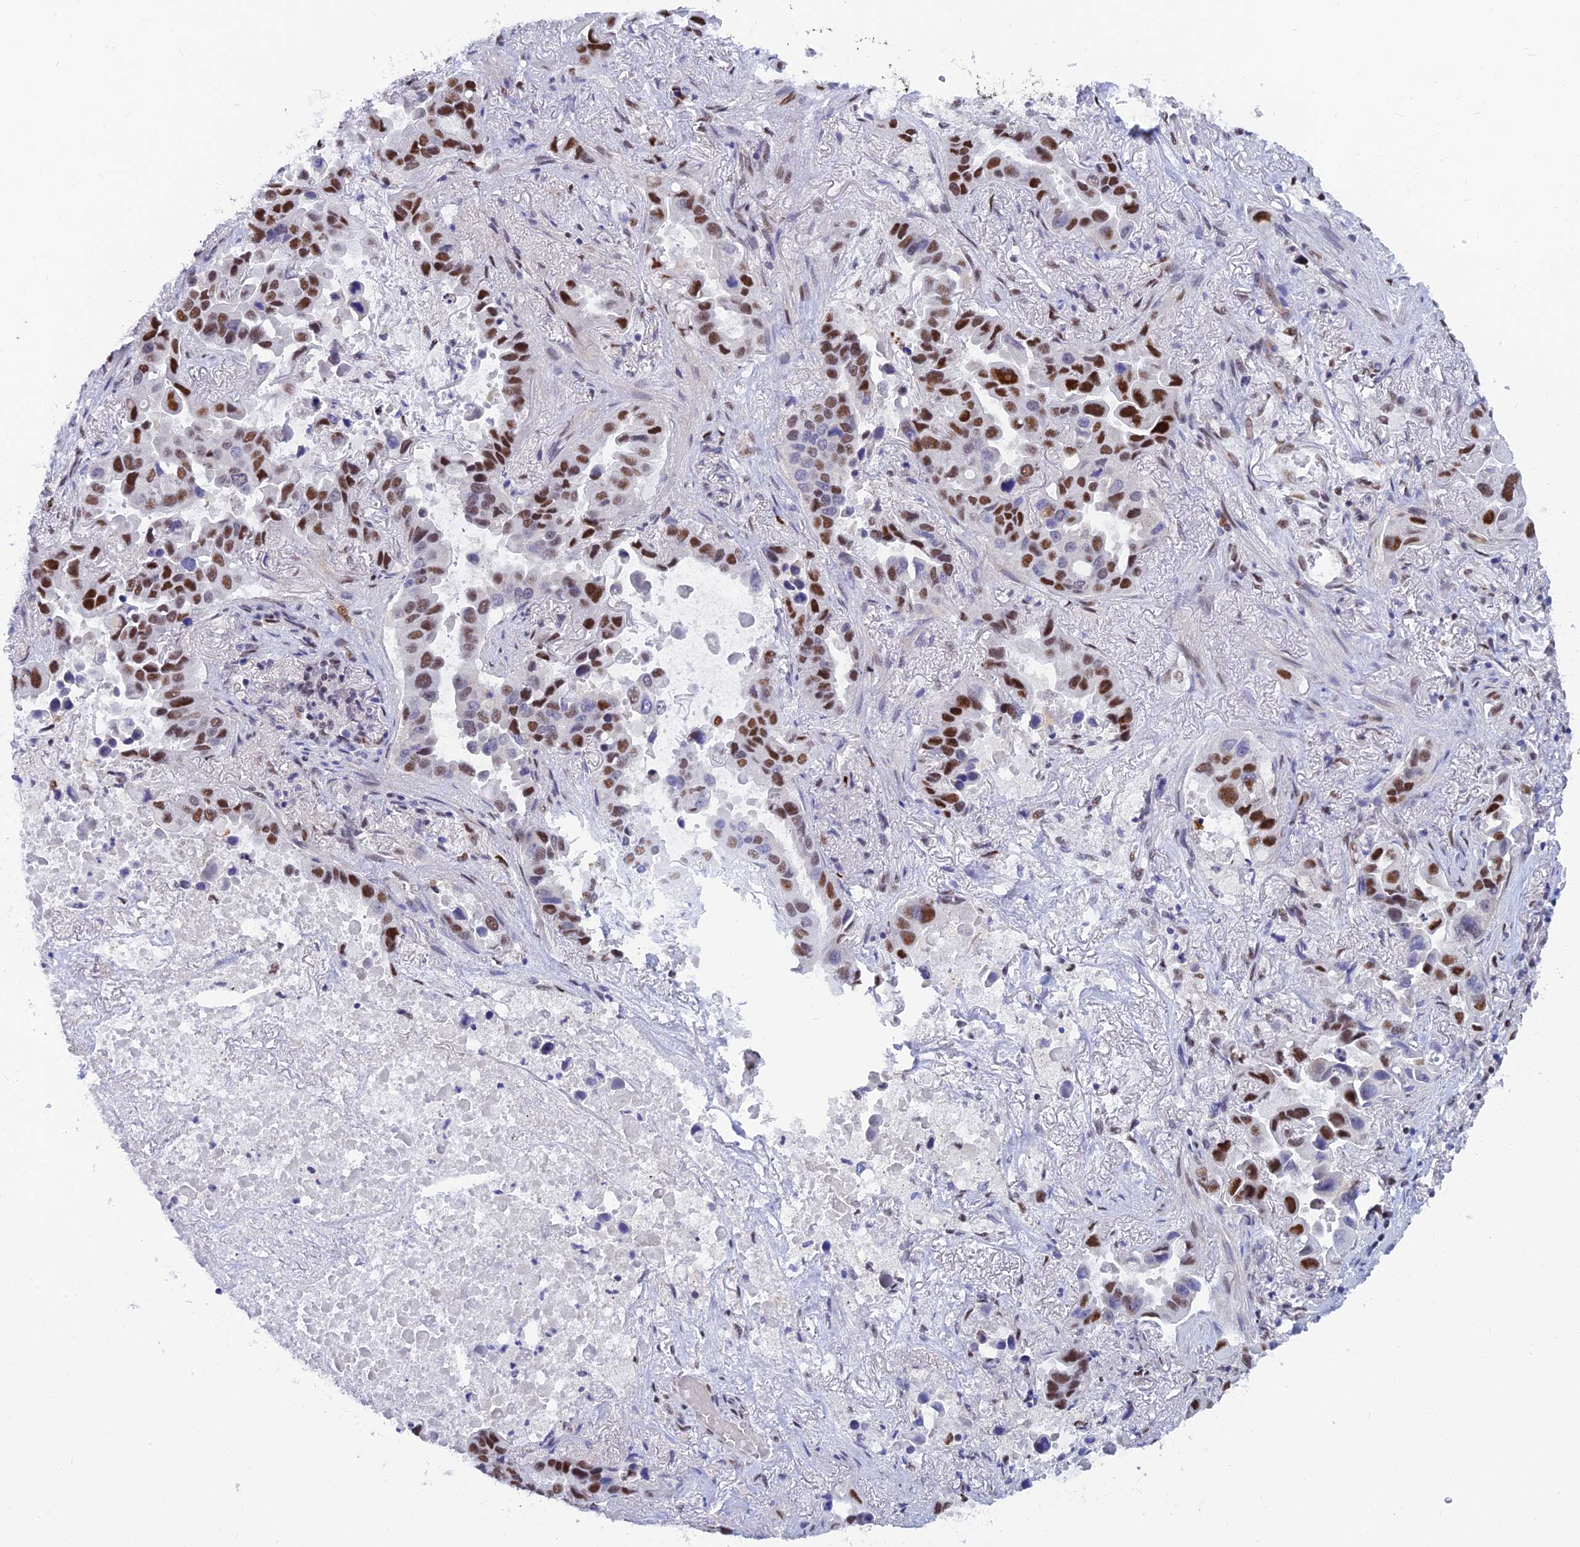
{"staining": {"intensity": "strong", "quantity": "25%-75%", "location": "nuclear"}, "tissue": "lung cancer", "cell_type": "Tumor cells", "image_type": "cancer", "snomed": [{"axis": "morphology", "description": "Adenocarcinoma, NOS"}, {"axis": "topography", "description": "Lung"}], "caption": "Tumor cells reveal strong nuclear positivity in approximately 25%-75% of cells in lung adenocarcinoma.", "gene": "CLK4", "patient": {"sex": "male", "age": 64}}